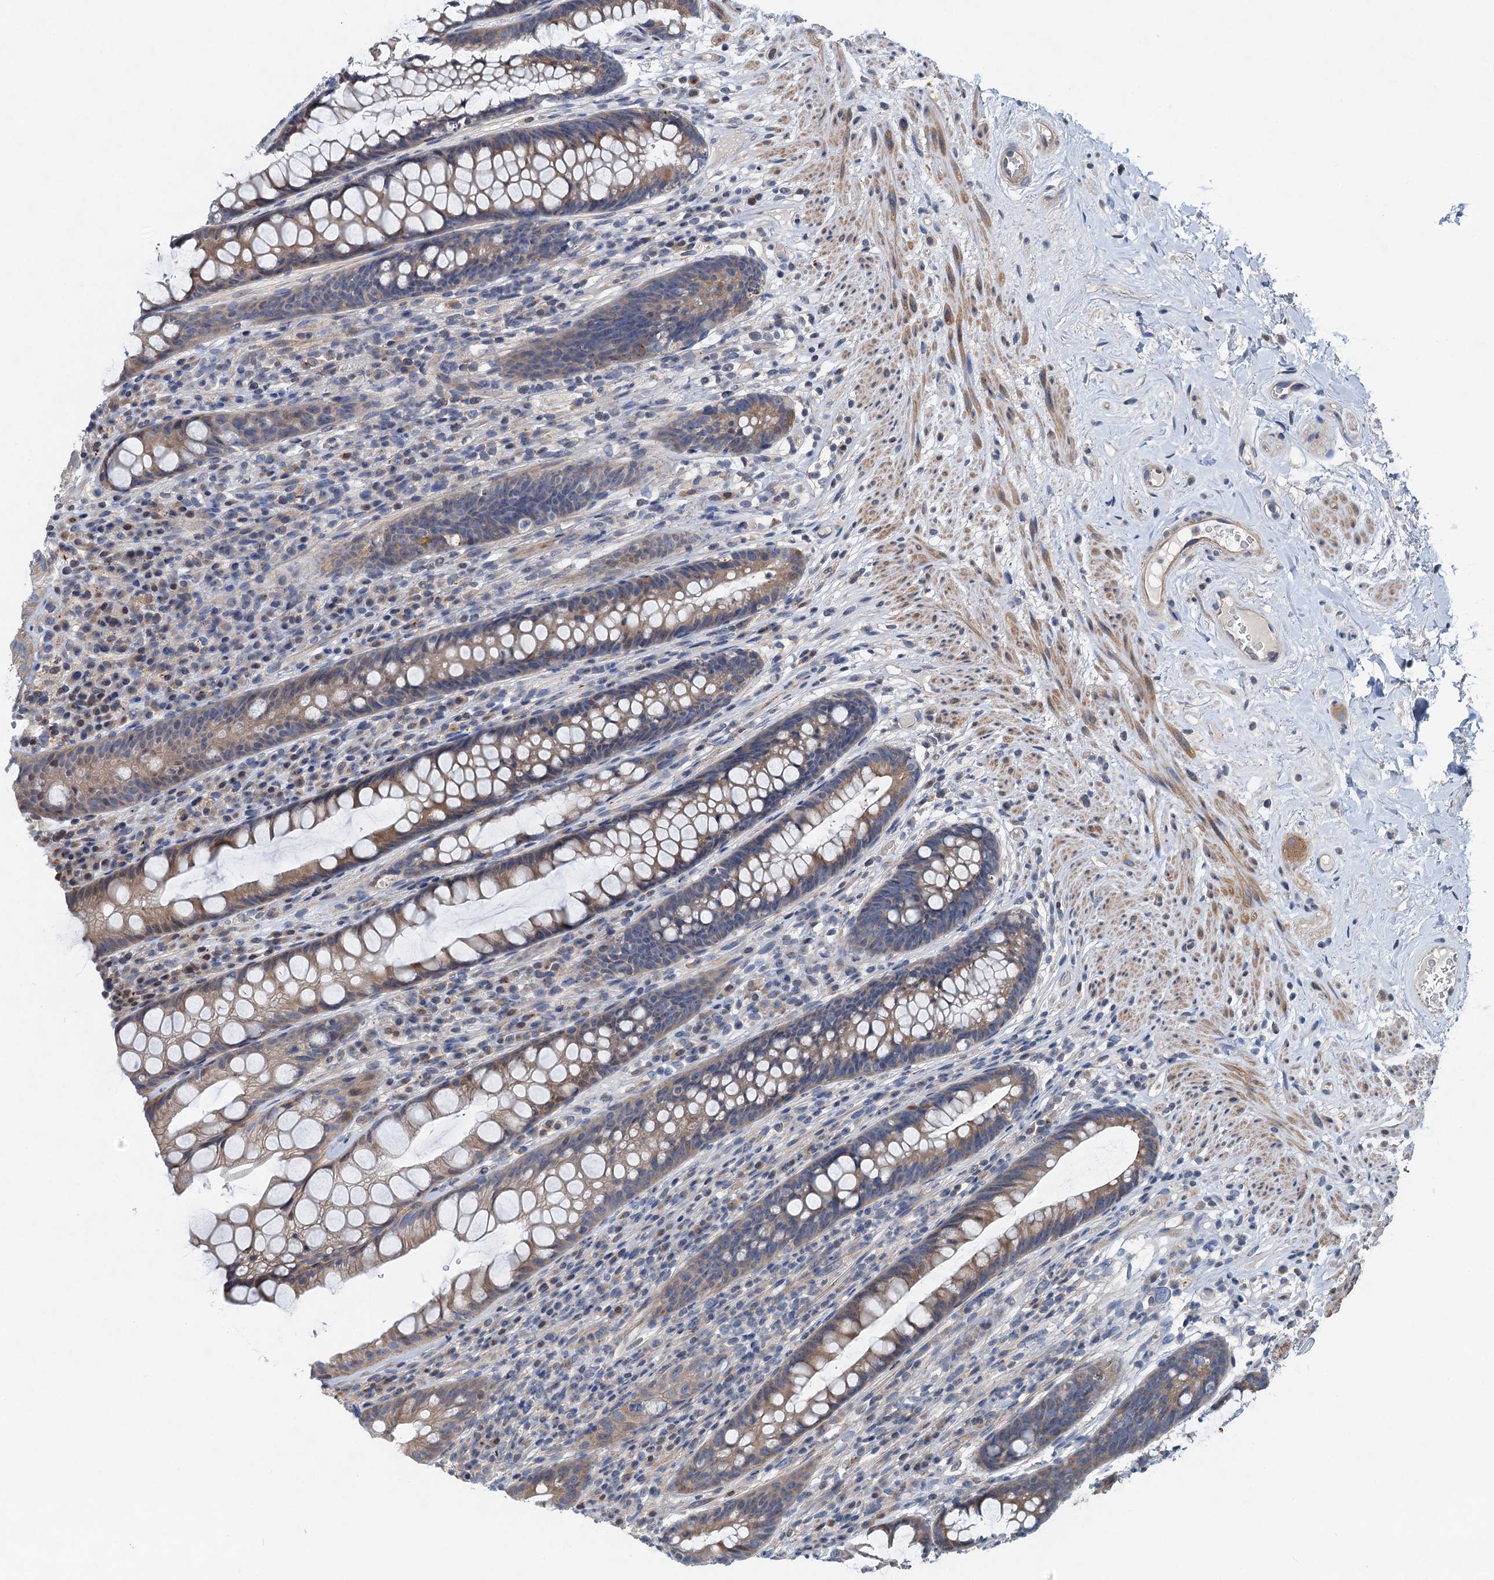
{"staining": {"intensity": "moderate", "quantity": "25%-75%", "location": "cytoplasmic/membranous"}, "tissue": "rectum", "cell_type": "Glandular cells", "image_type": "normal", "snomed": [{"axis": "morphology", "description": "Normal tissue, NOS"}, {"axis": "topography", "description": "Rectum"}], "caption": "IHC staining of benign rectum, which demonstrates medium levels of moderate cytoplasmic/membranous expression in approximately 25%-75% of glandular cells indicating moderate cytoplasmic/membranous protein staining. The staining was performed using DAB (brown) for protein detection and nuclei were counterstained in hematoxylin (blue).", "gene": "NBEA", "patient": {"sex": "male", "age": 74}}